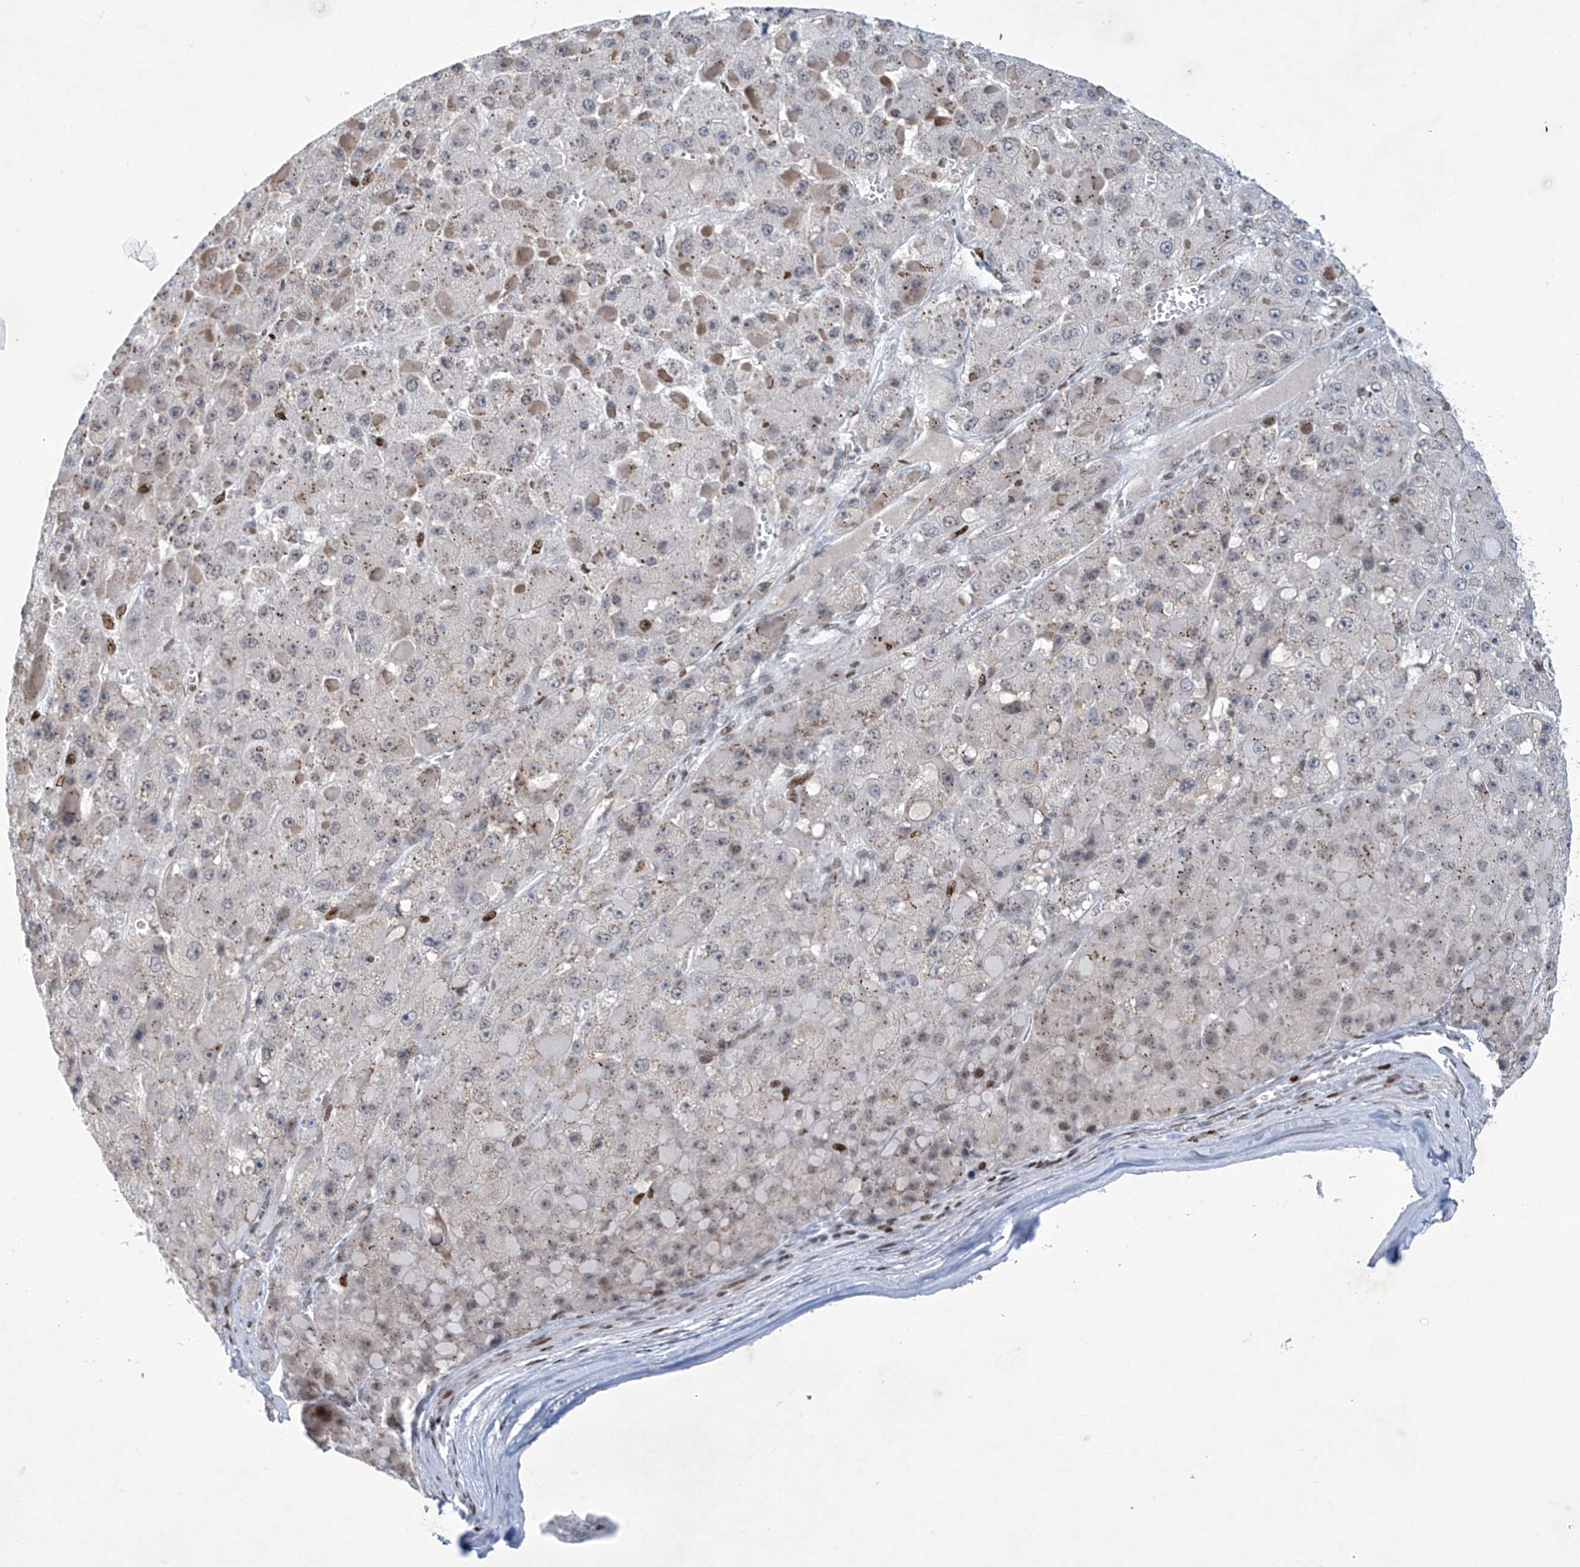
{"staining": {"intensity": "negative", "quantity": "none", "location": "none"}, "tissue": "liver cancer", "cell_type": "Tumor cells", "image_type": "cancer", "snomed": [{"axis": "morphology", "description": "Carcinoma, Hepatocellular, NOS"}, {"axis": "topography", "description": "Liver"}], "caption": "Tumor cells show no significant positivity in hepatocellular carcinoma (liver). (DAB (3,3'-diaminobenzidine) immunohistochemistry (IHC) visualized using brightfield microscopy, high magnification).", "gene": "RFX7", "patient": {"sex": "female", "age": 73}}